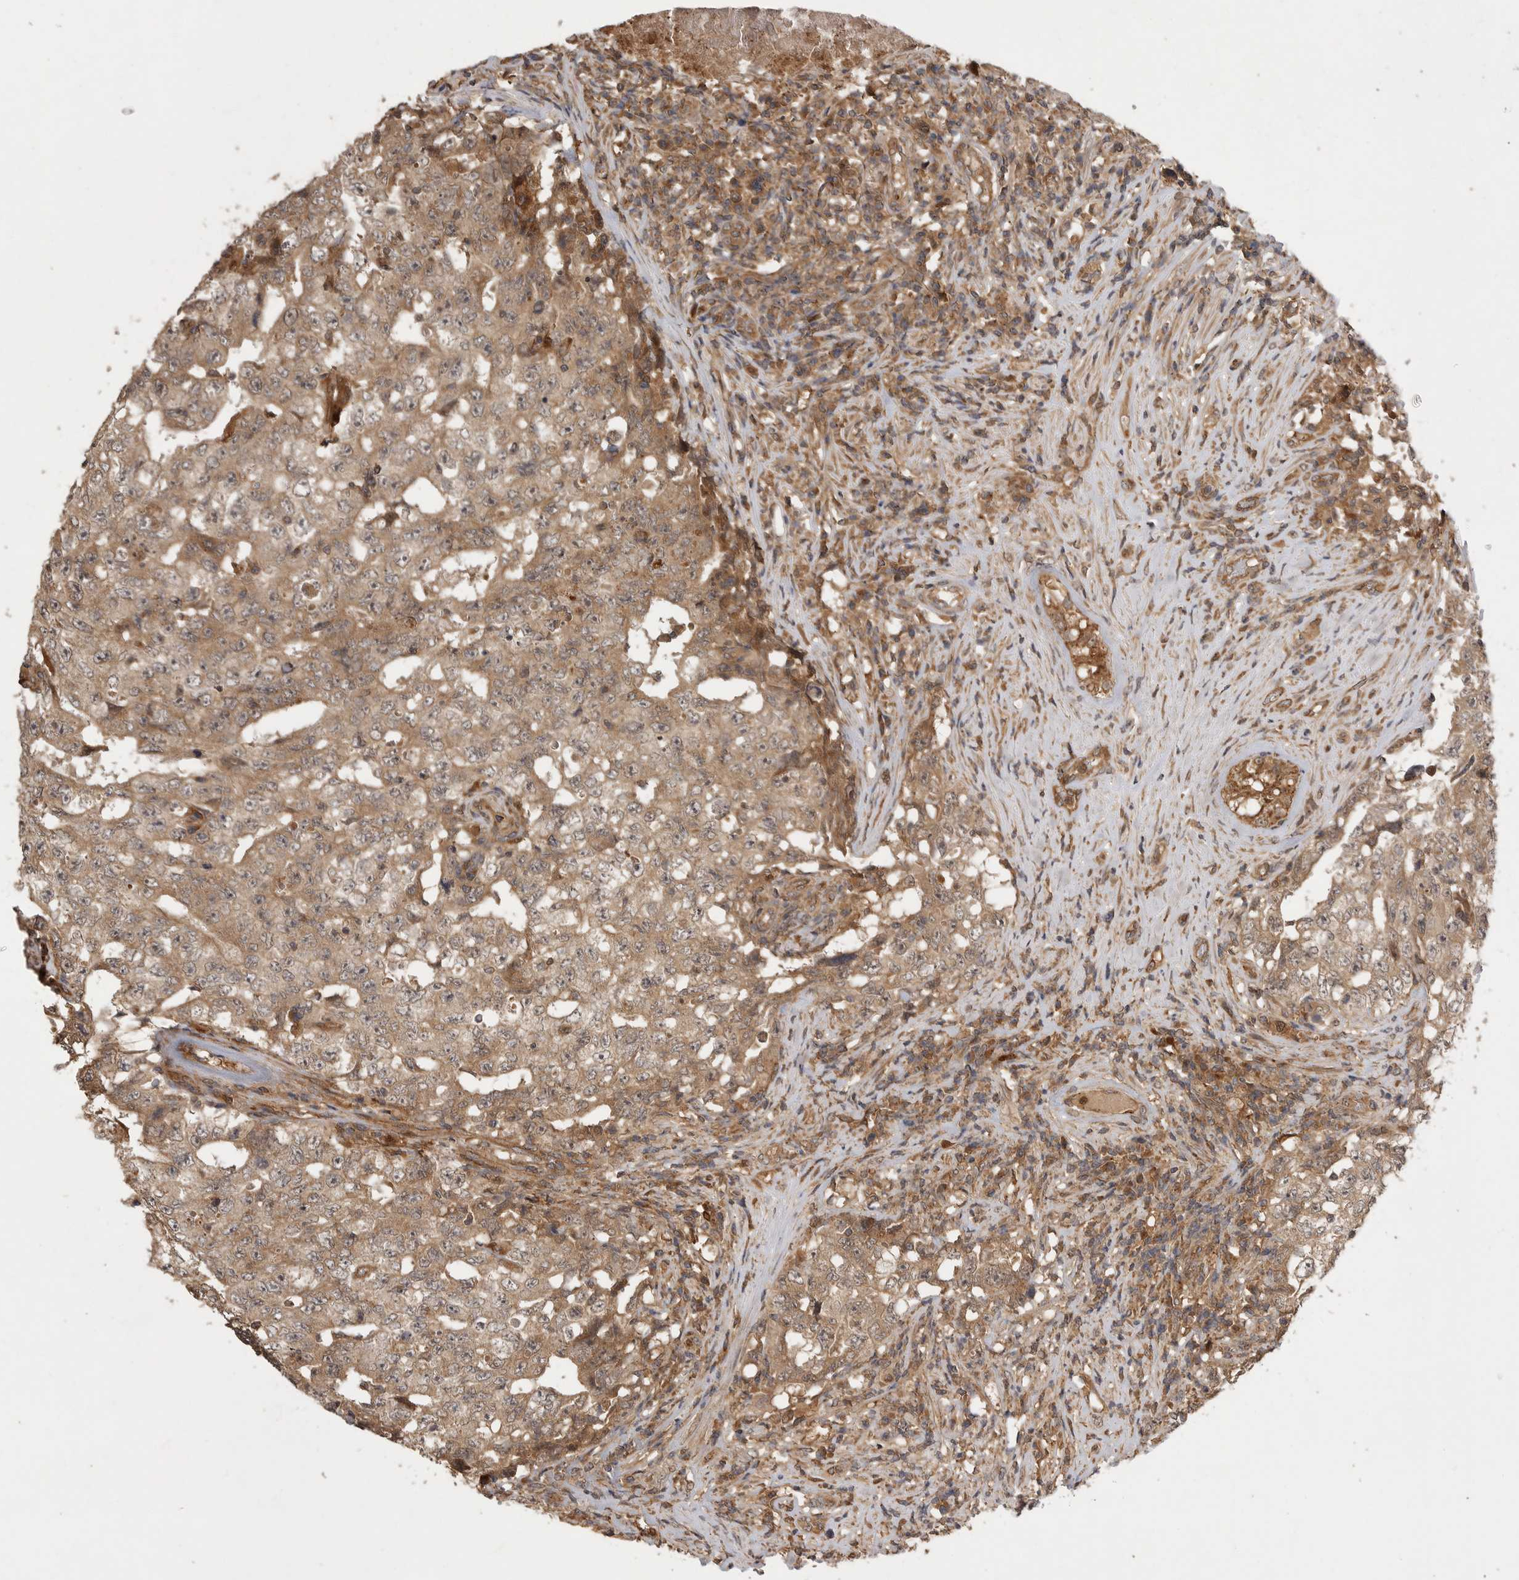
{"staining": {"intensity": "moderate", "quantity": ">75%", "location": "cytoplasmic/membranous"}, "tissue": "testis cancer", "cell_type": "Tumor cells", "image_type": "cancer", "snomed": [{"axis": "morphology", "description": "Carcinoma, Embryonal, NOS"}, {"axis": "topography", "description": "Testis"}], "caption": "Immunohistochemistry (IHC) histopathology image of neoplastic tissue: human testis cancer stained using immunohistochemistry (IHC) exhibits medium levels of moderate protein expression localized specifically in the cytoplasmic/membranous of tumor cells, appearing as a cytoplasmic/membranous brown color.", "gene": "ZNF232", "patient": {"sex": "male", "age": 26}}